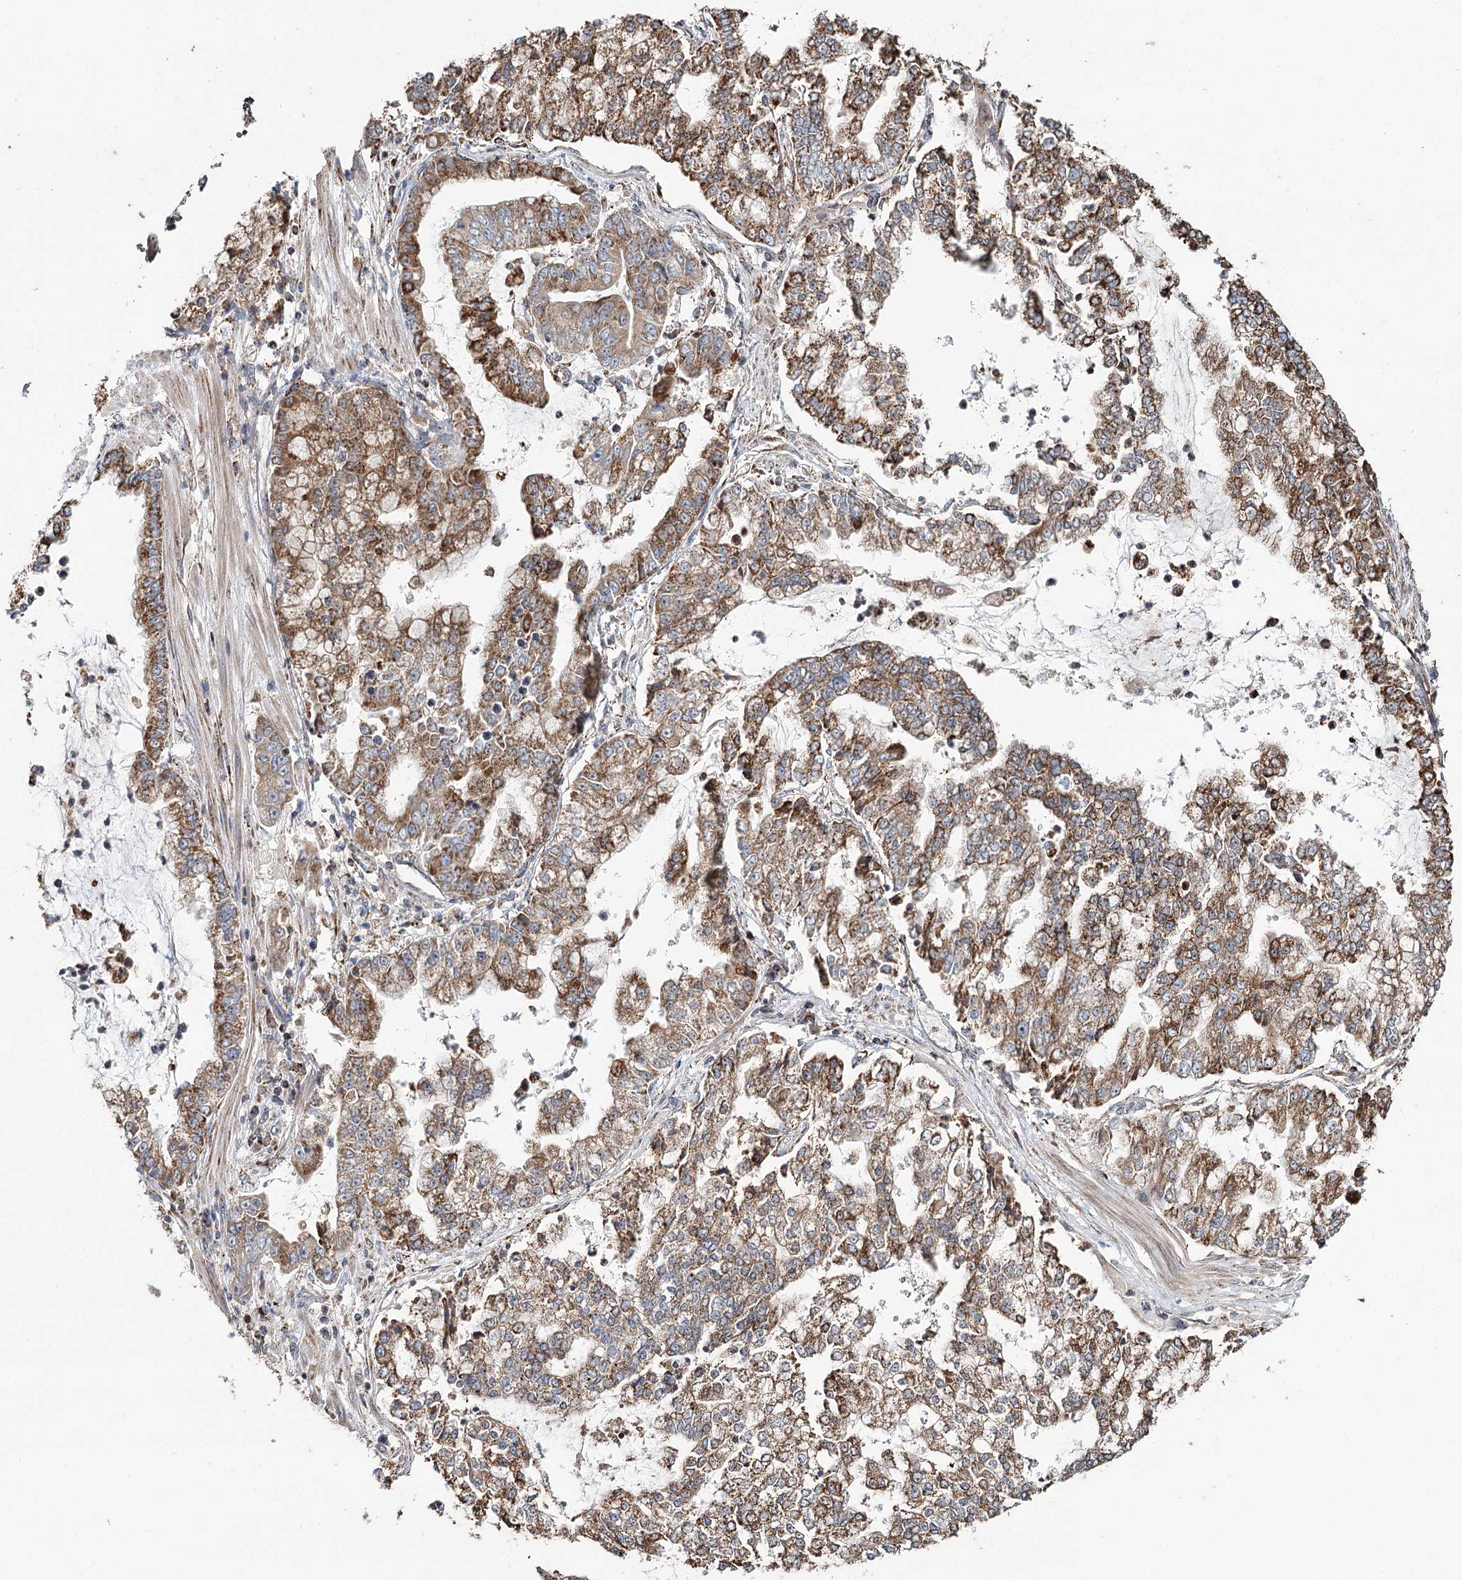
{"staining": {"intensity": "moderate", "quantity": ">75%", "location": "cytoplasmic/membranous"}, "tissue": "stomach cancer", "cell_type": "Tumor cells", "image_type": "cancer", "snomed": [{"axis": "morphology", "description": "Adenocarcinoma, NOS"}, {"axis": "topography", "description": "Stomach"}], "caption": "Moderate cytoplasmic/membranous positivity is identified in approximately >75% of tumor cells in stomach adenocarcinoma.", "gene": "APH1A", "patient": {"sex": "male", "age": 76}}